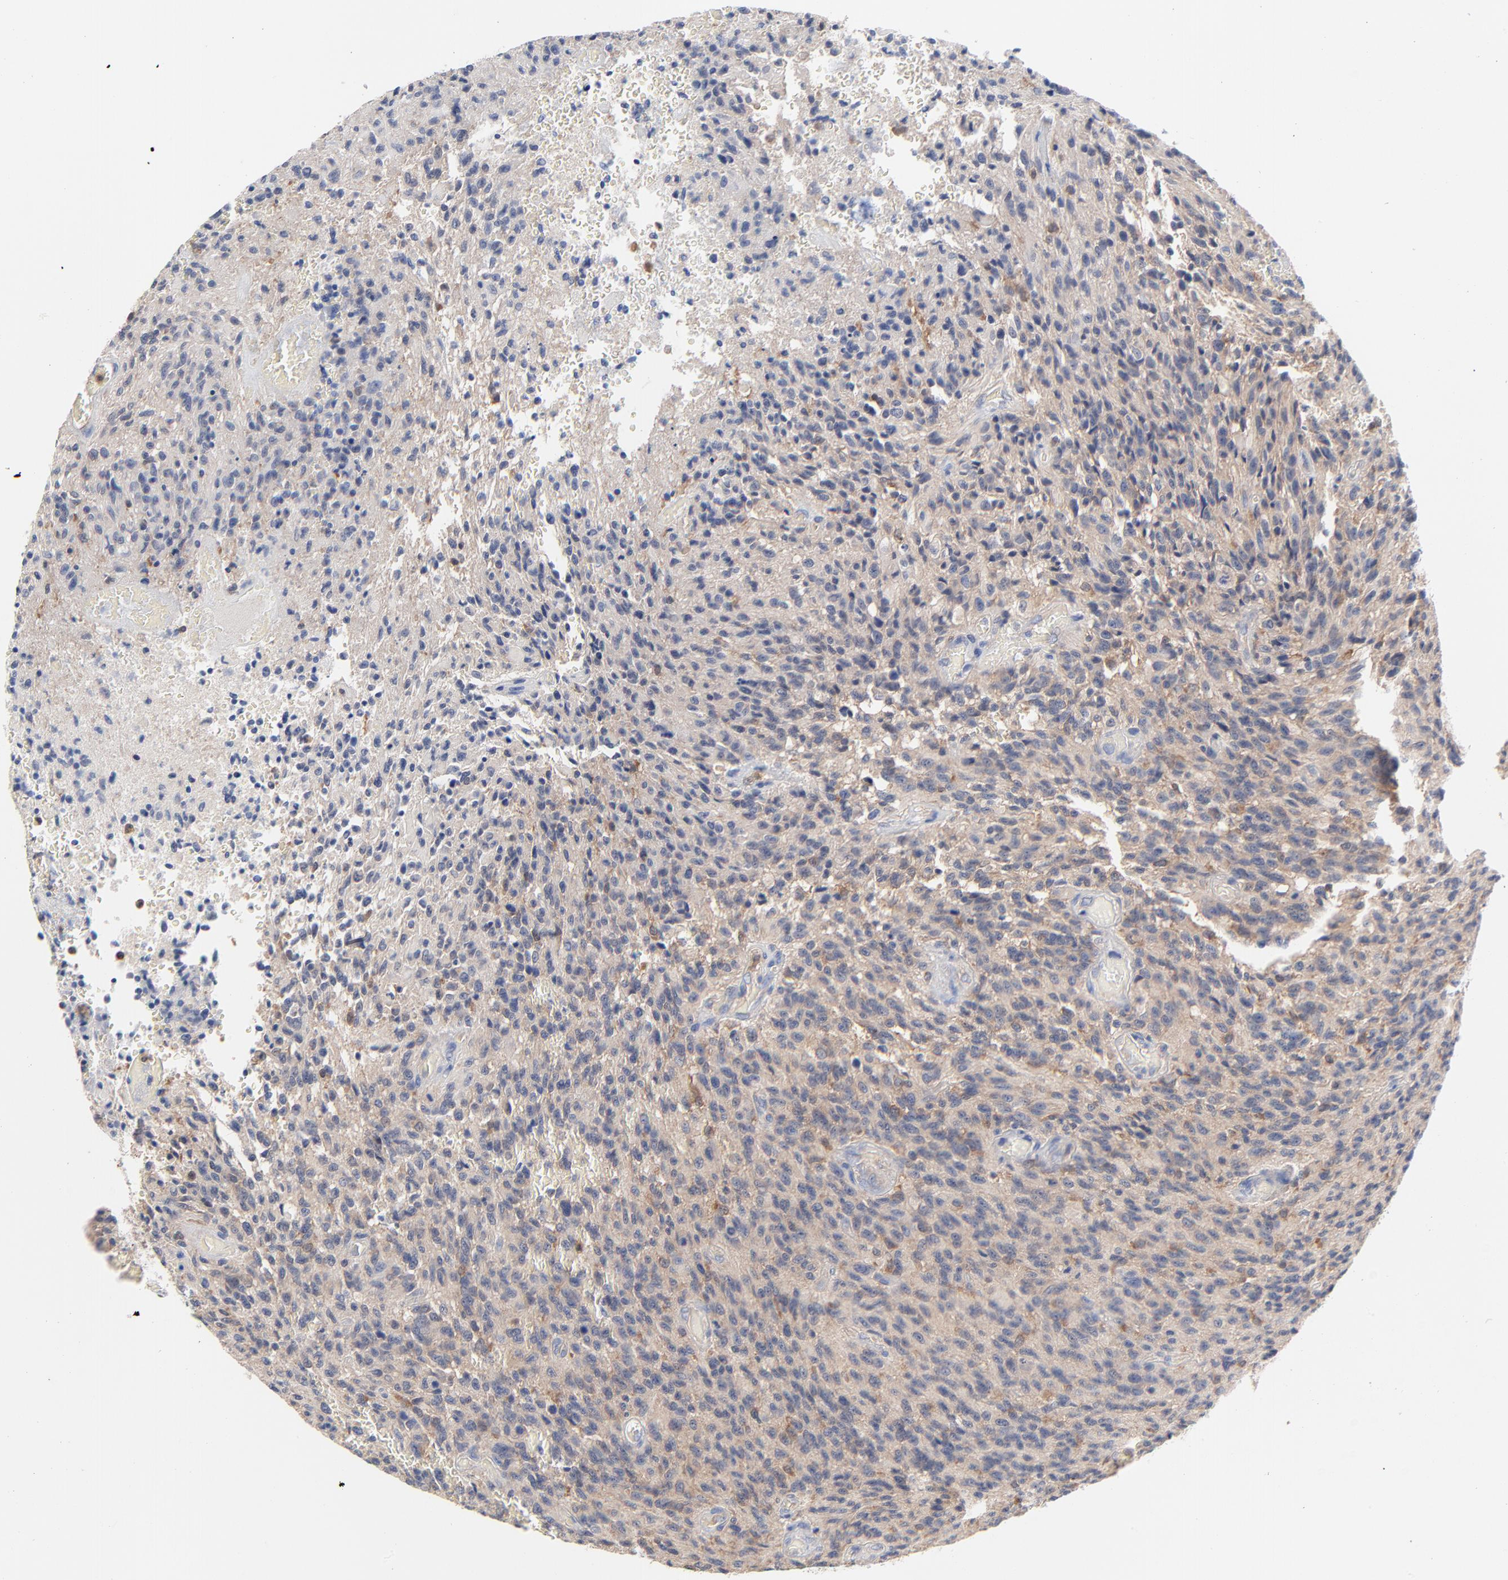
{"staining": {"intensity": "negative", "quantity": "none", "location": "none"}, "tissue": "glioma", "cell_type": "Tumor cells", "image_type": "cancer", "snomed": [{"axis": "morphology", "description": "Normal tissue, NOS"}, {"axis": "morphology", "description": "Glioma, malignant, High grade"}, {"axis": "topography", "description": "Cerebral cortex"}], "caption": "Immunohistochemistry of malignant high-grade glioma demonstrates no positivity in tumor cells. (Stains: DAB (3,3'-diaminobenzidine) immunohistochemistry (IHC) with hematoxylin counter stain, Microscopy: brightfield microscopy at high magnification).", "gene": "CAB39L", "patient": {"sex": "male", "age": 56}}